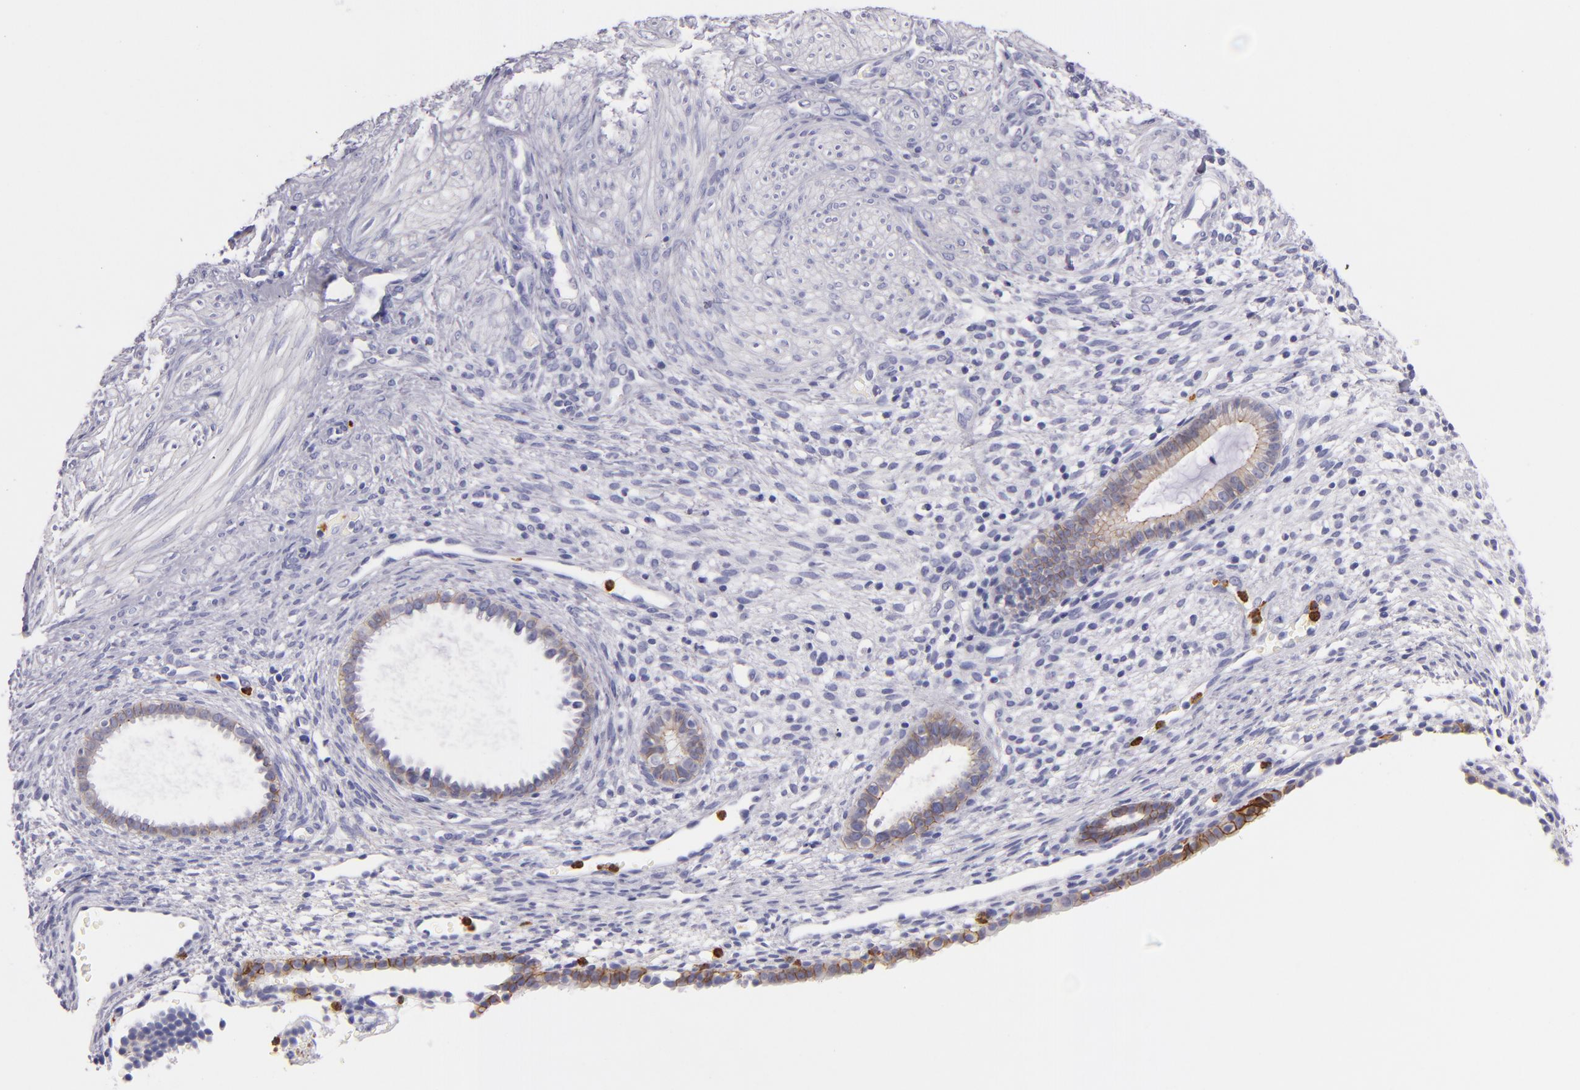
{"staining": {"intensity": "negative", "quantity": "none", "location": "none"}, "tissue": "endometrium", "cell_type": "Cells in endometrial stroma", "image_type": "normal", "snomed": [{"axis": "morphology", "description": "Normal tissue, NOS"}, {"axis": "topography", "description": "Endometrium"}], "caption": "An immunohistochemistry micrograph of benign endometrium is shown. There is no staining in cells in endometrial stroma of endometrium. (Immunohistochemistry (ihc), brightfield microscopy, high magnification).", "gene": "CDH3", "patient": {"sex": "female", "age": 72}}